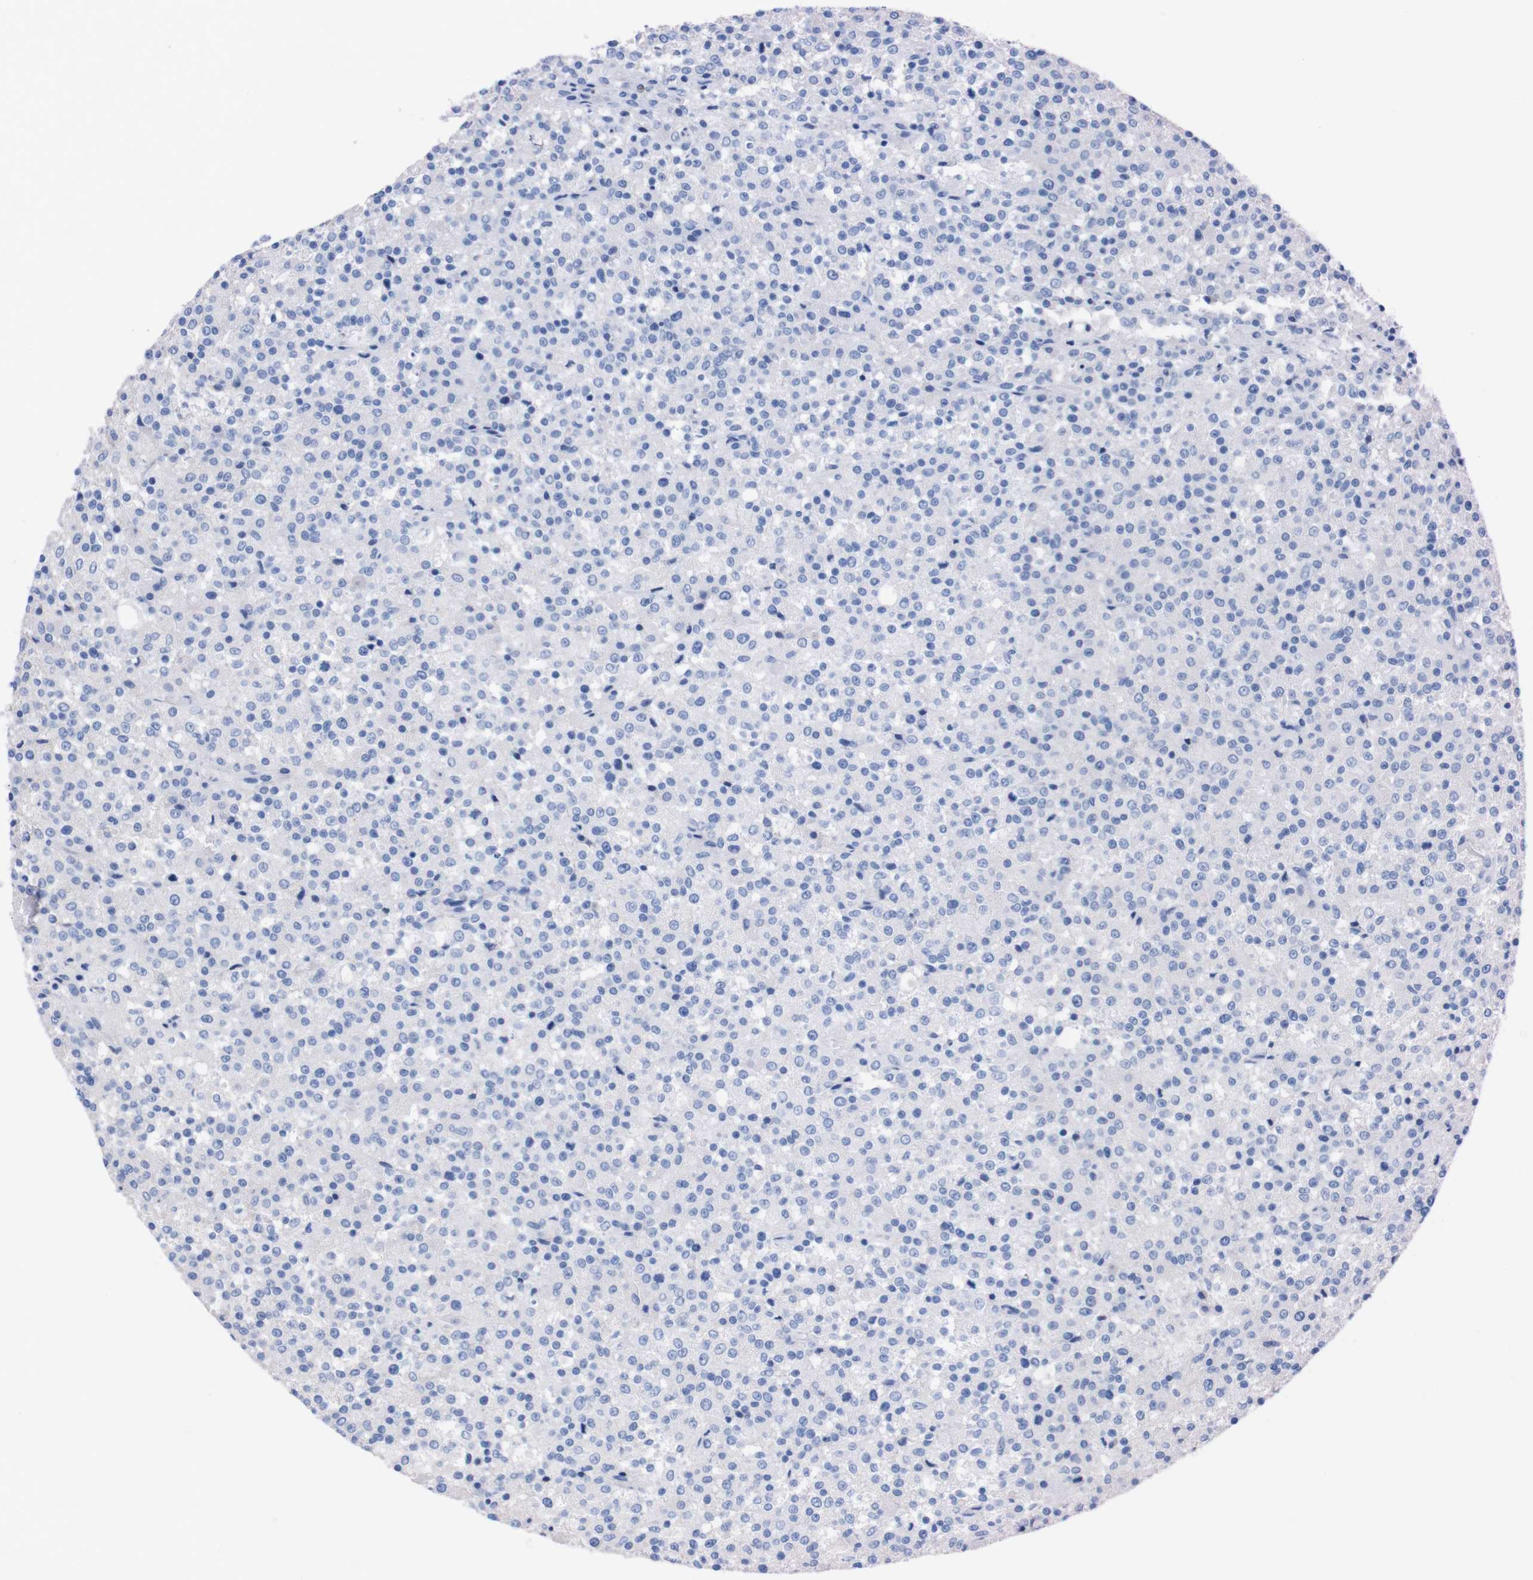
{"staining": {"intensity": "negative", "quantity": "none", "location": "none"}, "tissue": "testis cancer", "cell_type": "Tumor cells", "image_type": "cancer", "snomed": [{"axis": "morphology", "description": "Seminoma, NOS"}, {"axis": "topography", "description": "Testis"}], "caption": "This is a histopathology image of immunohistochemistry staining of seminoma (testis), which shows no positivity in tumor cells. The staining is performed using DAB (3,3'-diaminobenzidine) brown chromogen with nuclei counter-stained in using hematoxylin.", "gene": "P2RY12", "patient": {"sex": "male", "age": 59}}